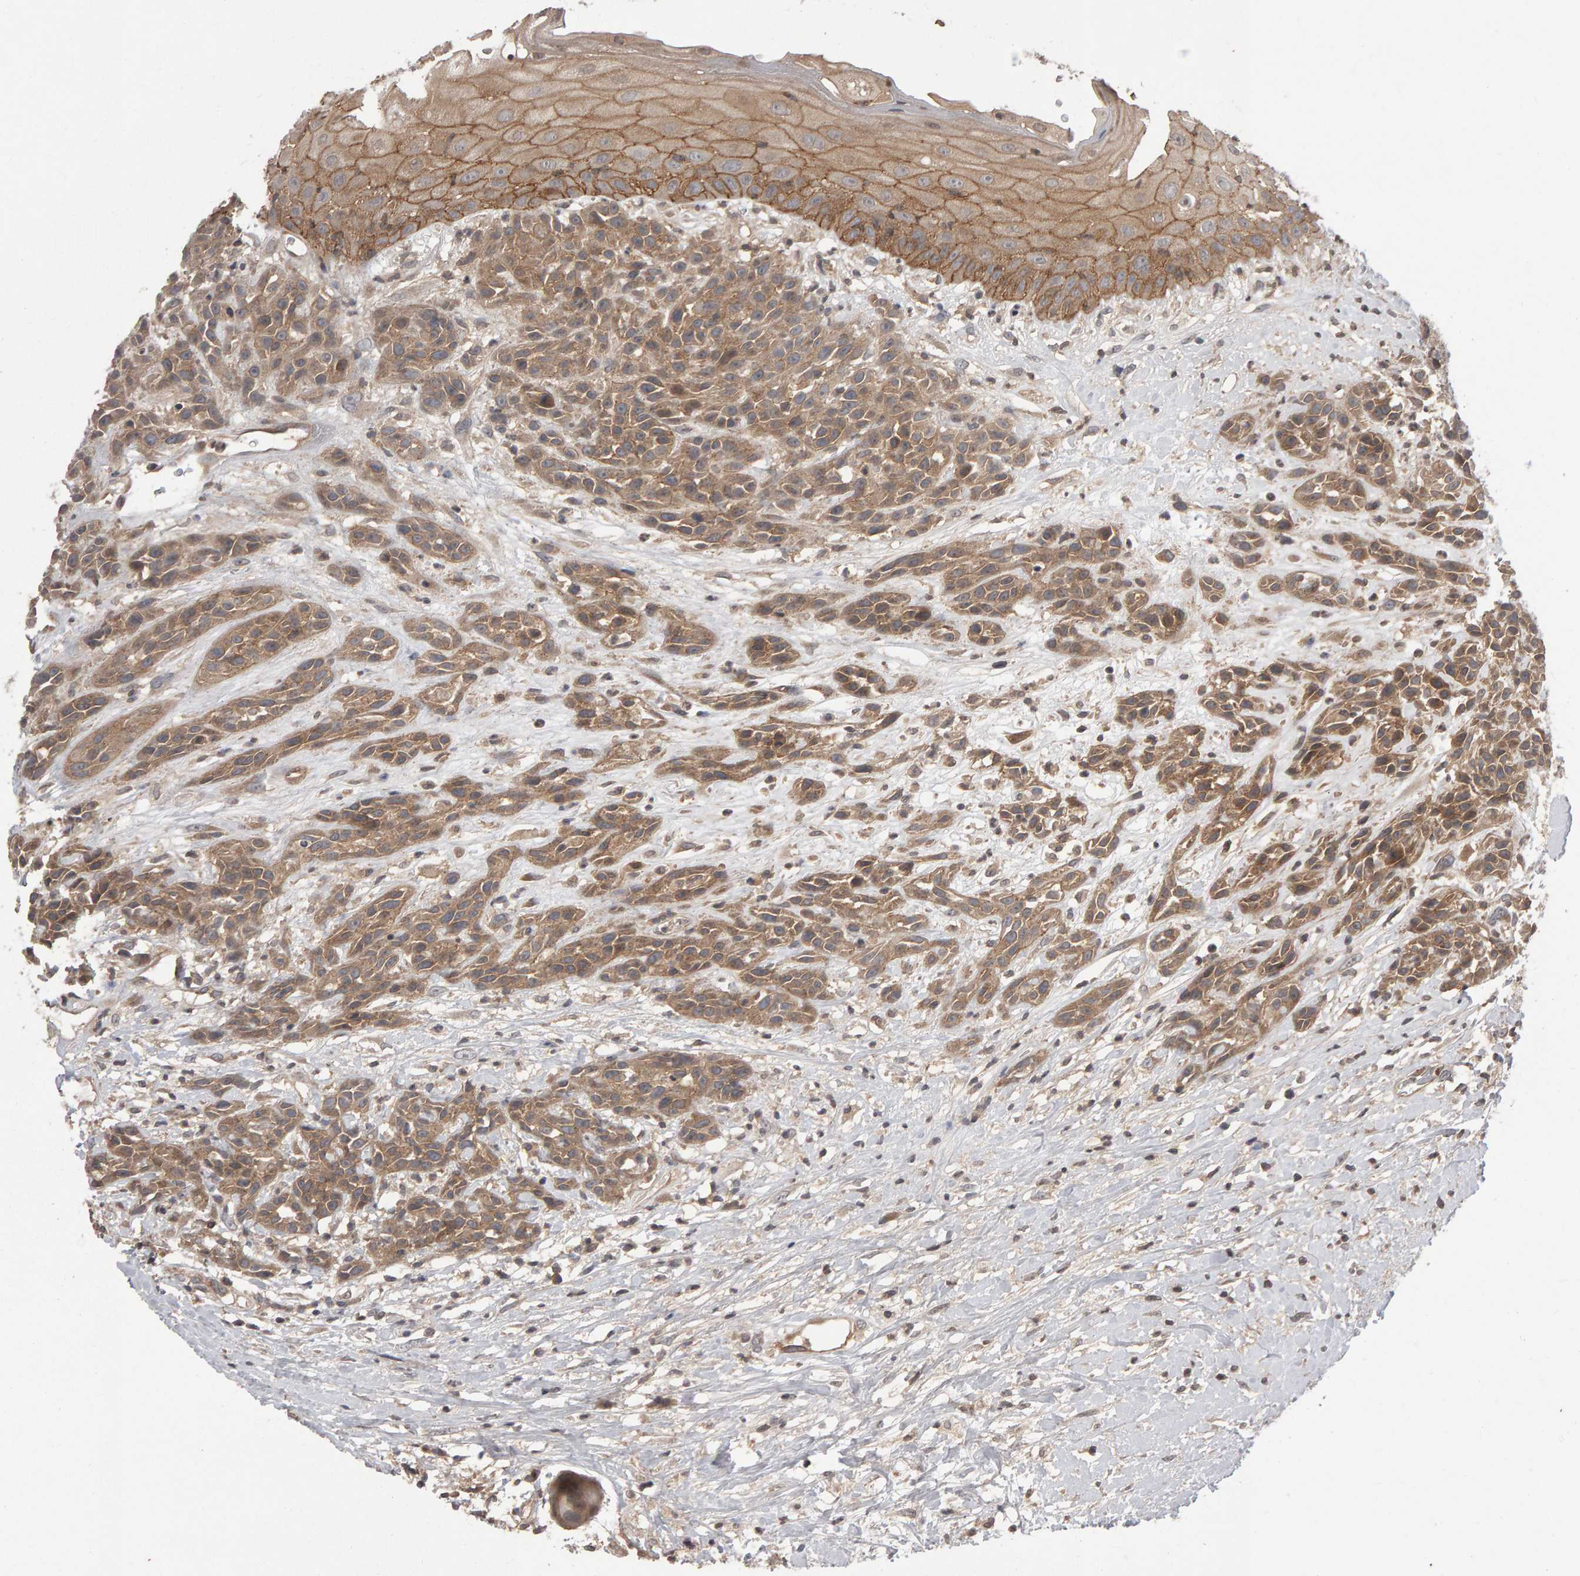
{"staining": {"intensity": "moderate", "quantity": ">75%", "location": "cytoplasmic/membranous"}, "tissue": "head and neck cancer", "cell_type": "Tumor cells", "image_type": "cancer", "snomed": [{"axis": "morphology", "description": "Normal tissue, NOS"}, {"axis": "morphology", "description": "Squamous cell carcinoma, NOS"}, {"axis": "topography", "description": "Cartilage tissue"}, {"axis": "topography", "description": "Head-Neck"}], "caption": "About >75% of tumor cells in head and neck cancer (squamous cell carcinoma) display moderate cytoplasmic/membranous protein staining as visualized by brown immunohistochemical staining.", "gene": "SCRIB", "patient": {"sex": "male", "age": 62}}